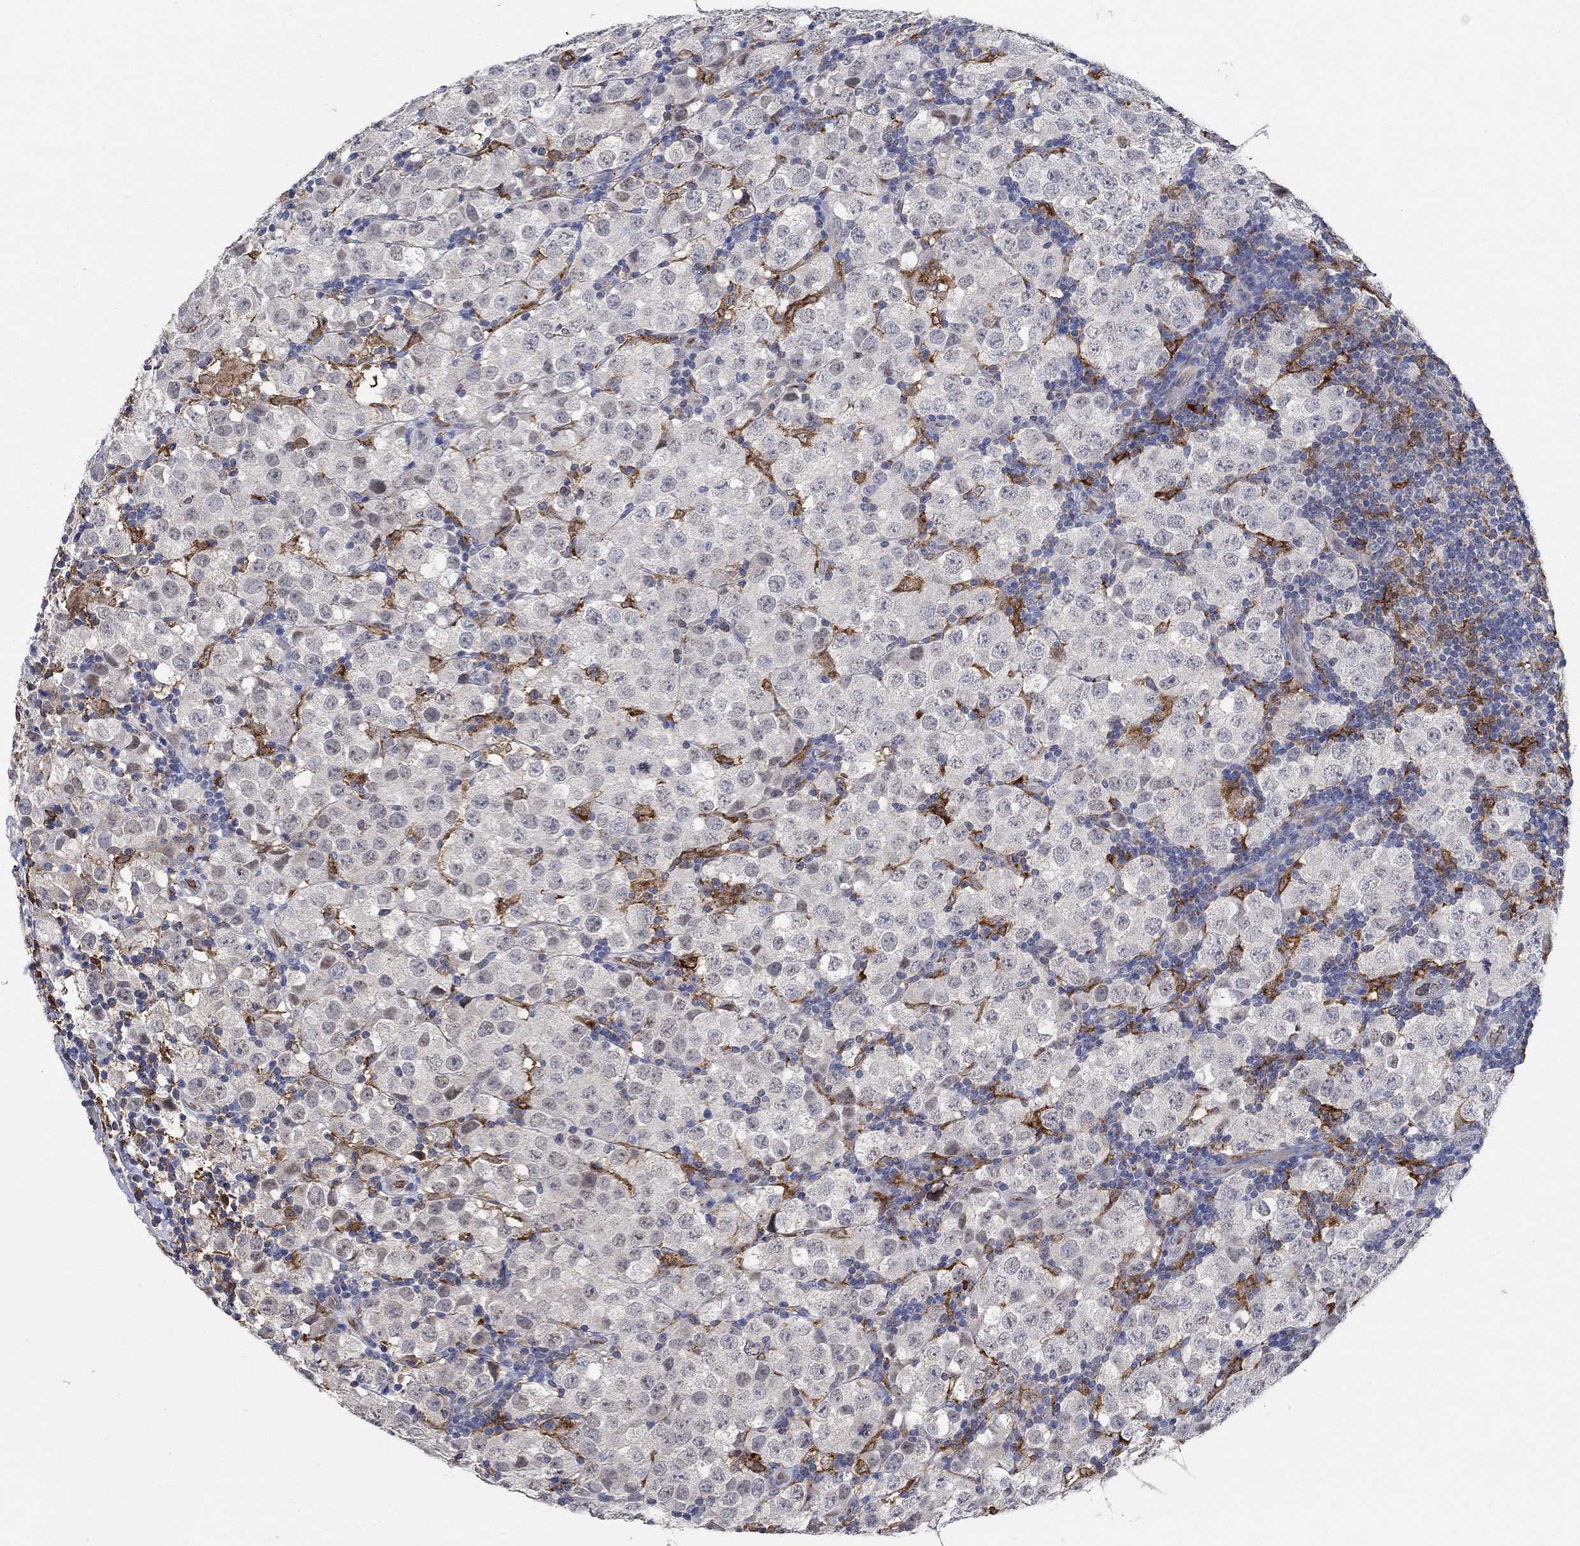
{"staining": {"intensity": "negative", "quantity": "none", "location": "none"}, "tissue": "testis cancer", "cell_type": "Tumor cells", "image_type": "cancer", "snomed": [{"axis": "morphology", "description": "Seminoma, NOS"}, {"axis": "topography", "description": "Testis"}], "caption": "An image of testis seminoma stained for a protein shows no brown staining in tumor cells. Nuclei are stained in blue.", "gene": "MPP1", "patient": {"sex": "male", "age": 34}}